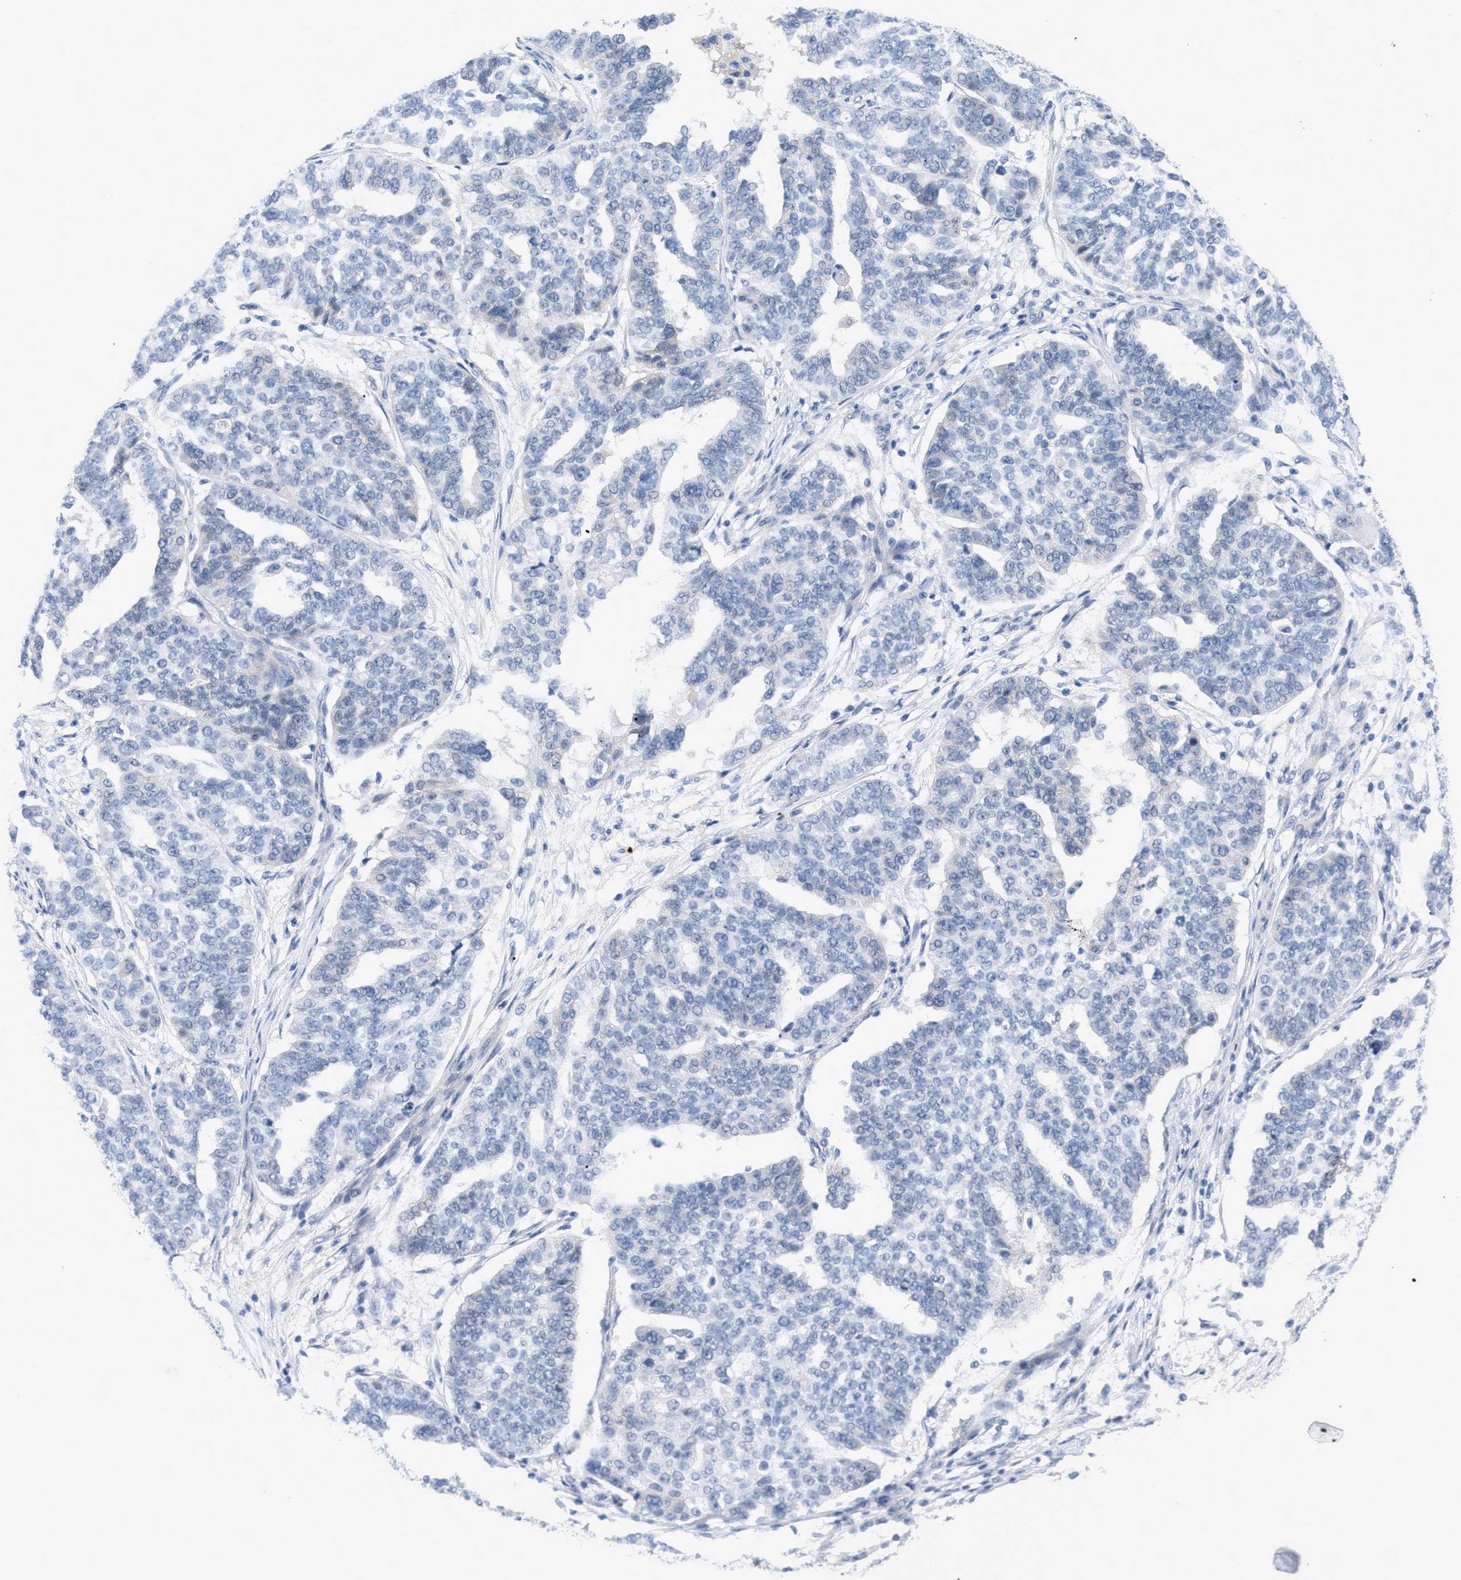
{"staining": {"intensity": "negative", "quantity": "none", "location": "none"}, "tissue": "ovarian cancer", "cell_type": "Tumor cells", "image_type": "cancer", "snomed": [{"axis": "morphology", "description": "Cystadenocarcinoma, serous, NOS"}, {"axis": "topography", "description": "Ovary"}], "caption": "This is an immunohistochemistry histopathology image of human ovarian cancer (serous cystadenocarcinoma). There is no positivity in tumor cells.", "gene": "TNFAIP1", "patient": {"sex": "female", "age": 59}}